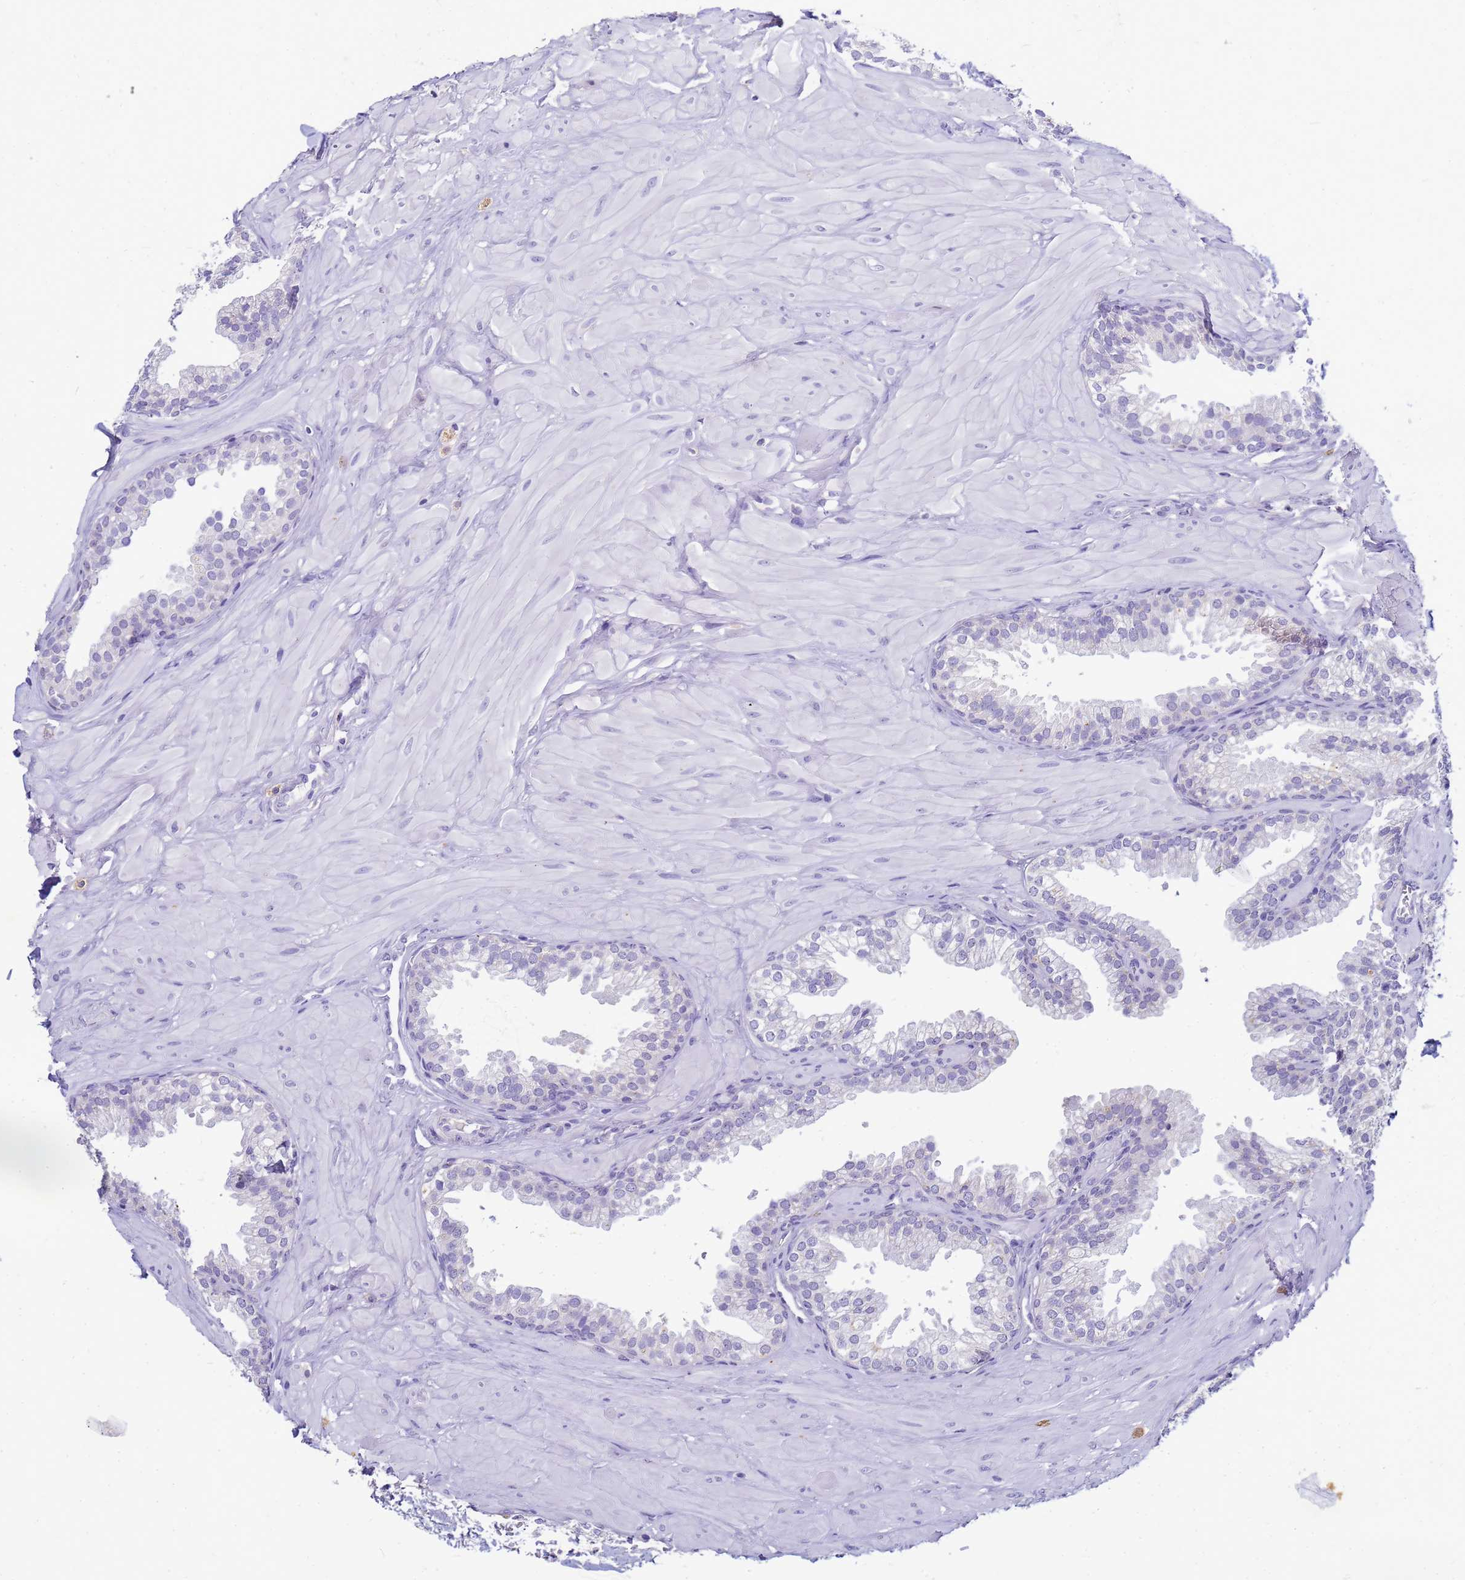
{"staining": {"intensity": "negative", "quantity": "none", "location": "none"}, "tissue": "prostate", "cell_type": "Glandular cells", "image_type": "normal", "snomed": [{"axis": "morphology", "description": "Normal tissue, NOS"}, {"axis": "topography", "description": "Prostate"}, {"axis": "topography", "description": "Peripheral nerve tissue"}], "caption": "Immunohistochemistry (IHC) histopathology image of benign prostate stained for a protein (brown), which demonstrates no staining in glandular cells.", "gene": "B3GNT8", "patient": {"sex": "male", "age": 55}}